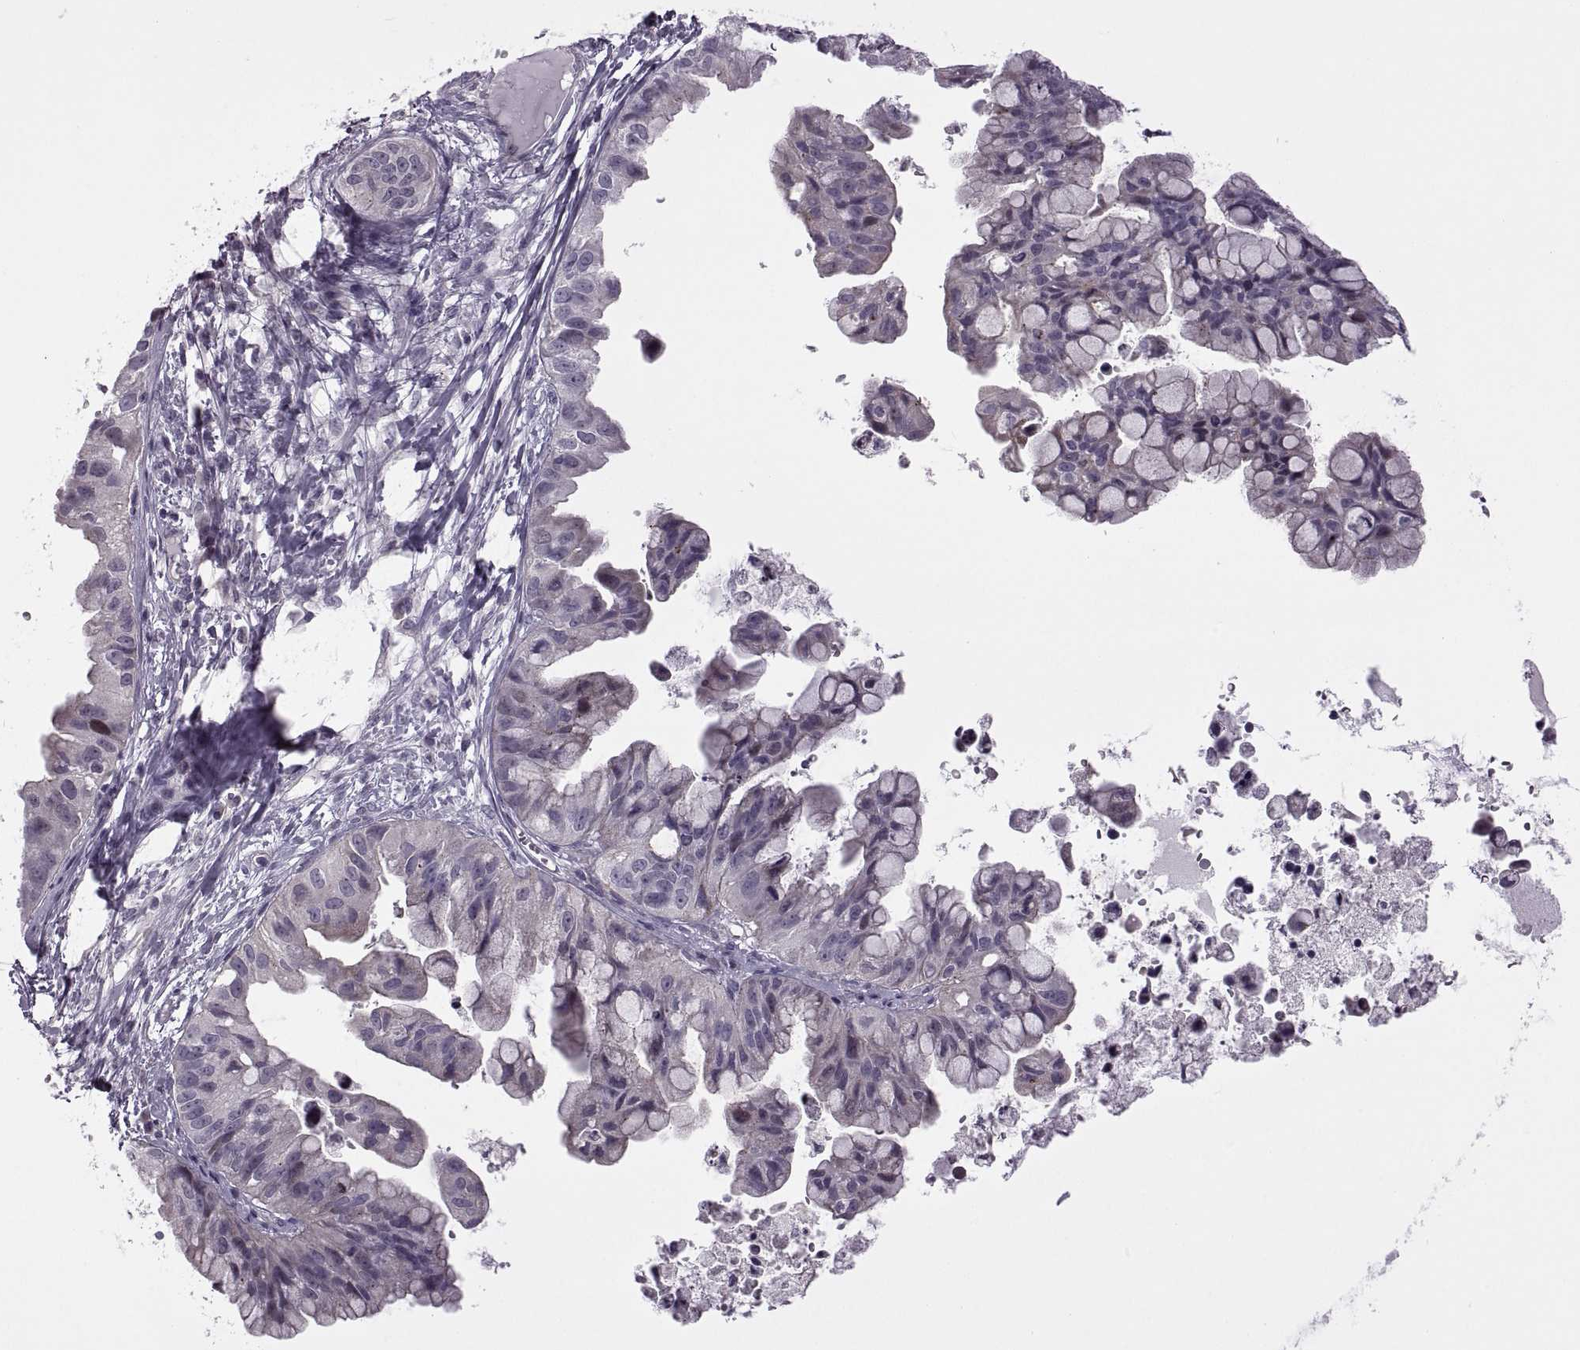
{"staining": {"intensity": "negative", "quantity": "none", "location": "none"}, "tissue": "ovarian cancer", "cell_type": "Tumor cells", "image_type": "cancer", "snomed": [{"axis": "morphology", "description": "Cystadenocarcinoma, mucinous, NOS"}, {"axis": "topography", "description": "Ovary"}], "caption": "Immunohistochemistry (IHC) micrograph of neoplastic tissue: ovarian cancer stained with DAB (3,3'-diaminobenzidine) exhibits no significant protein positivity in tumor cells.", "gene": "RIPK4", "patient": {"sex": "female", "age": 76}}